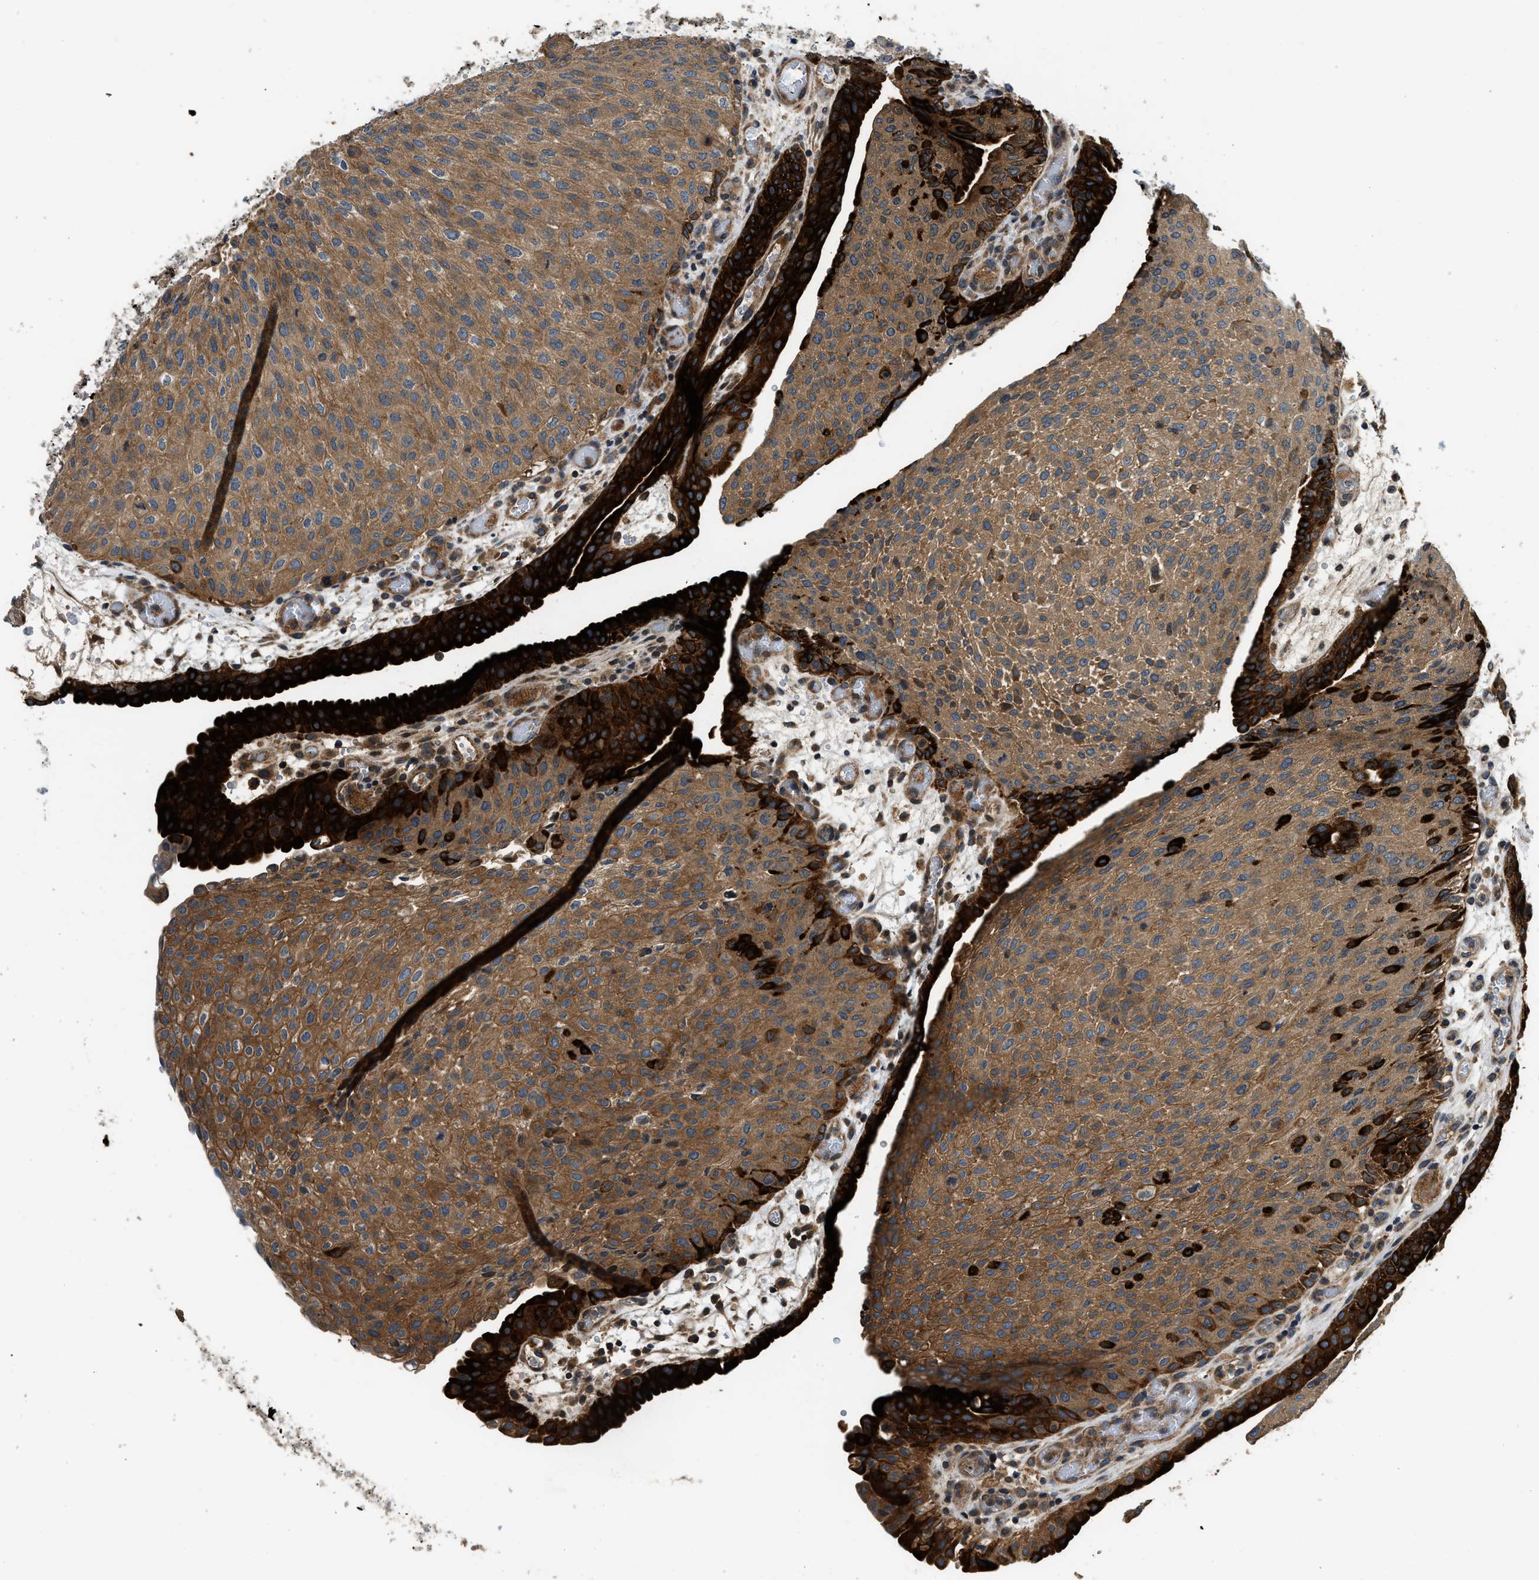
{"staining": {"intensity": "strong", "quantity": ">75%", "location": "cytoplasmic/membranous"}, "tissue": "urothelial cancer", "cell_type": "Tumor cells", "image_type": "cancer", "snomed": [{"axis": "morphology", "description": "Urothelial carcinoma, Low grade"}, {"axis": "morphology", "description": "Urothelial carcinoma, High grade"}, {"axis": "topography", "description": "Urinary bladder"}], "caption": "Strong cytoplasmic/membranous staining is present in about >75% of tumor cells in urothelial cancer.", "gene": "IL3RA", "patient": {"sex": "male", "age": 35}}